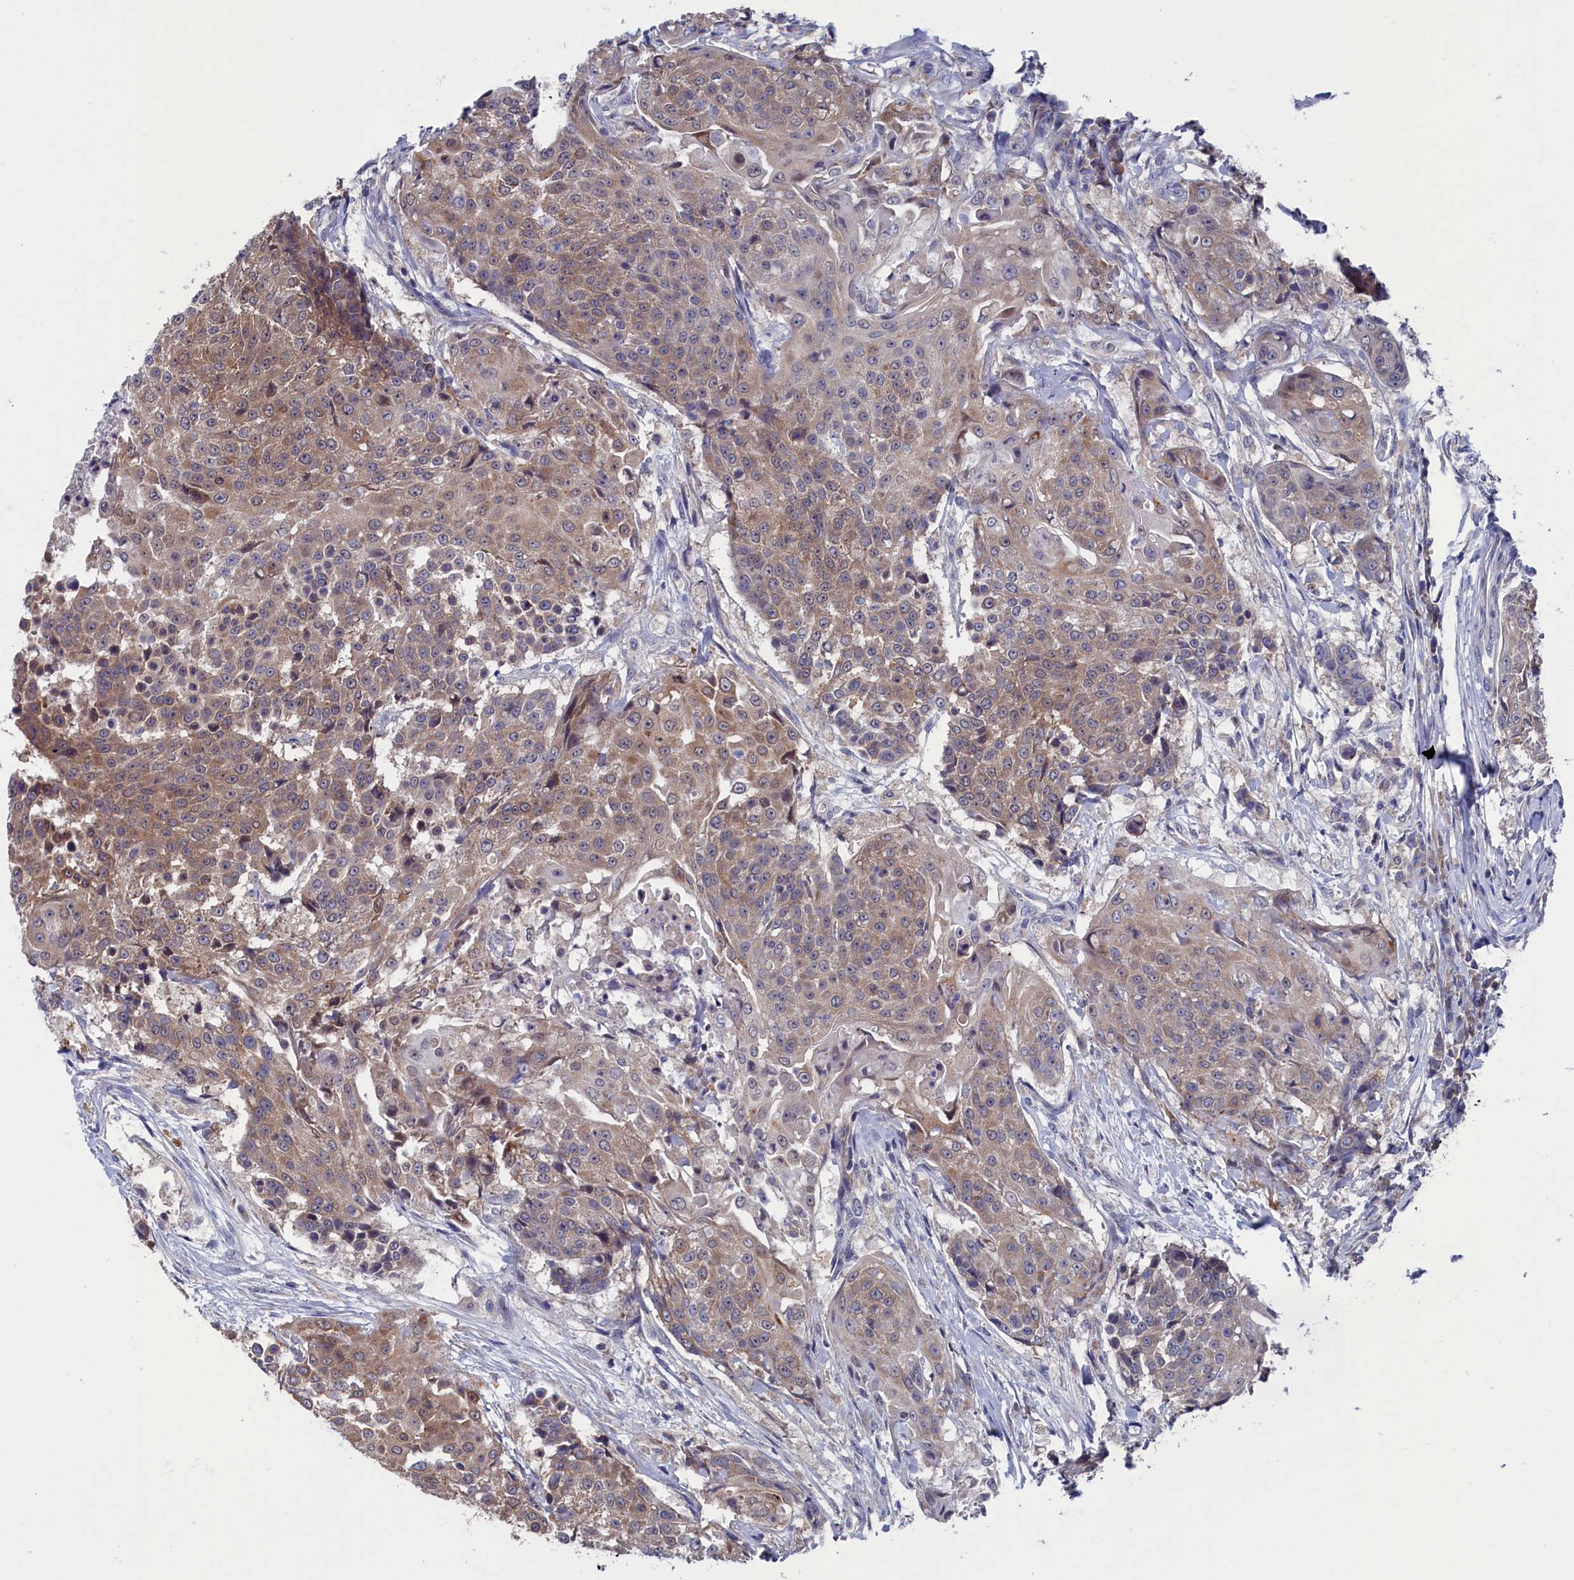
{"staining": {"intensity": "moderate", "quantity": ">75%", "location": "cytoplasmic/membranous"}, "tissue": "urothelial cancer", "cell_type": "Tumor cells", "image_type": "cancer", "snomed": [{"axis": "morphology", "description": "Urothelial carcinoma, High grade"}, {"axis": "topography", "description": "Urinary bladder"}], "caption": "The immunohistochemical stain highlights moderate cytoplasmic/membranous positivity in tumor cells of high-grade urothelial carcinoma tissue. The protein of interest is stained brown, and the nuclei are stained in blue (DAB (3,3'-diaminobenzidine) IHC with brightfield microscopy, high magnification).", "gene": "SPATA13", "patient": {"sex": "female", "age": 63}}